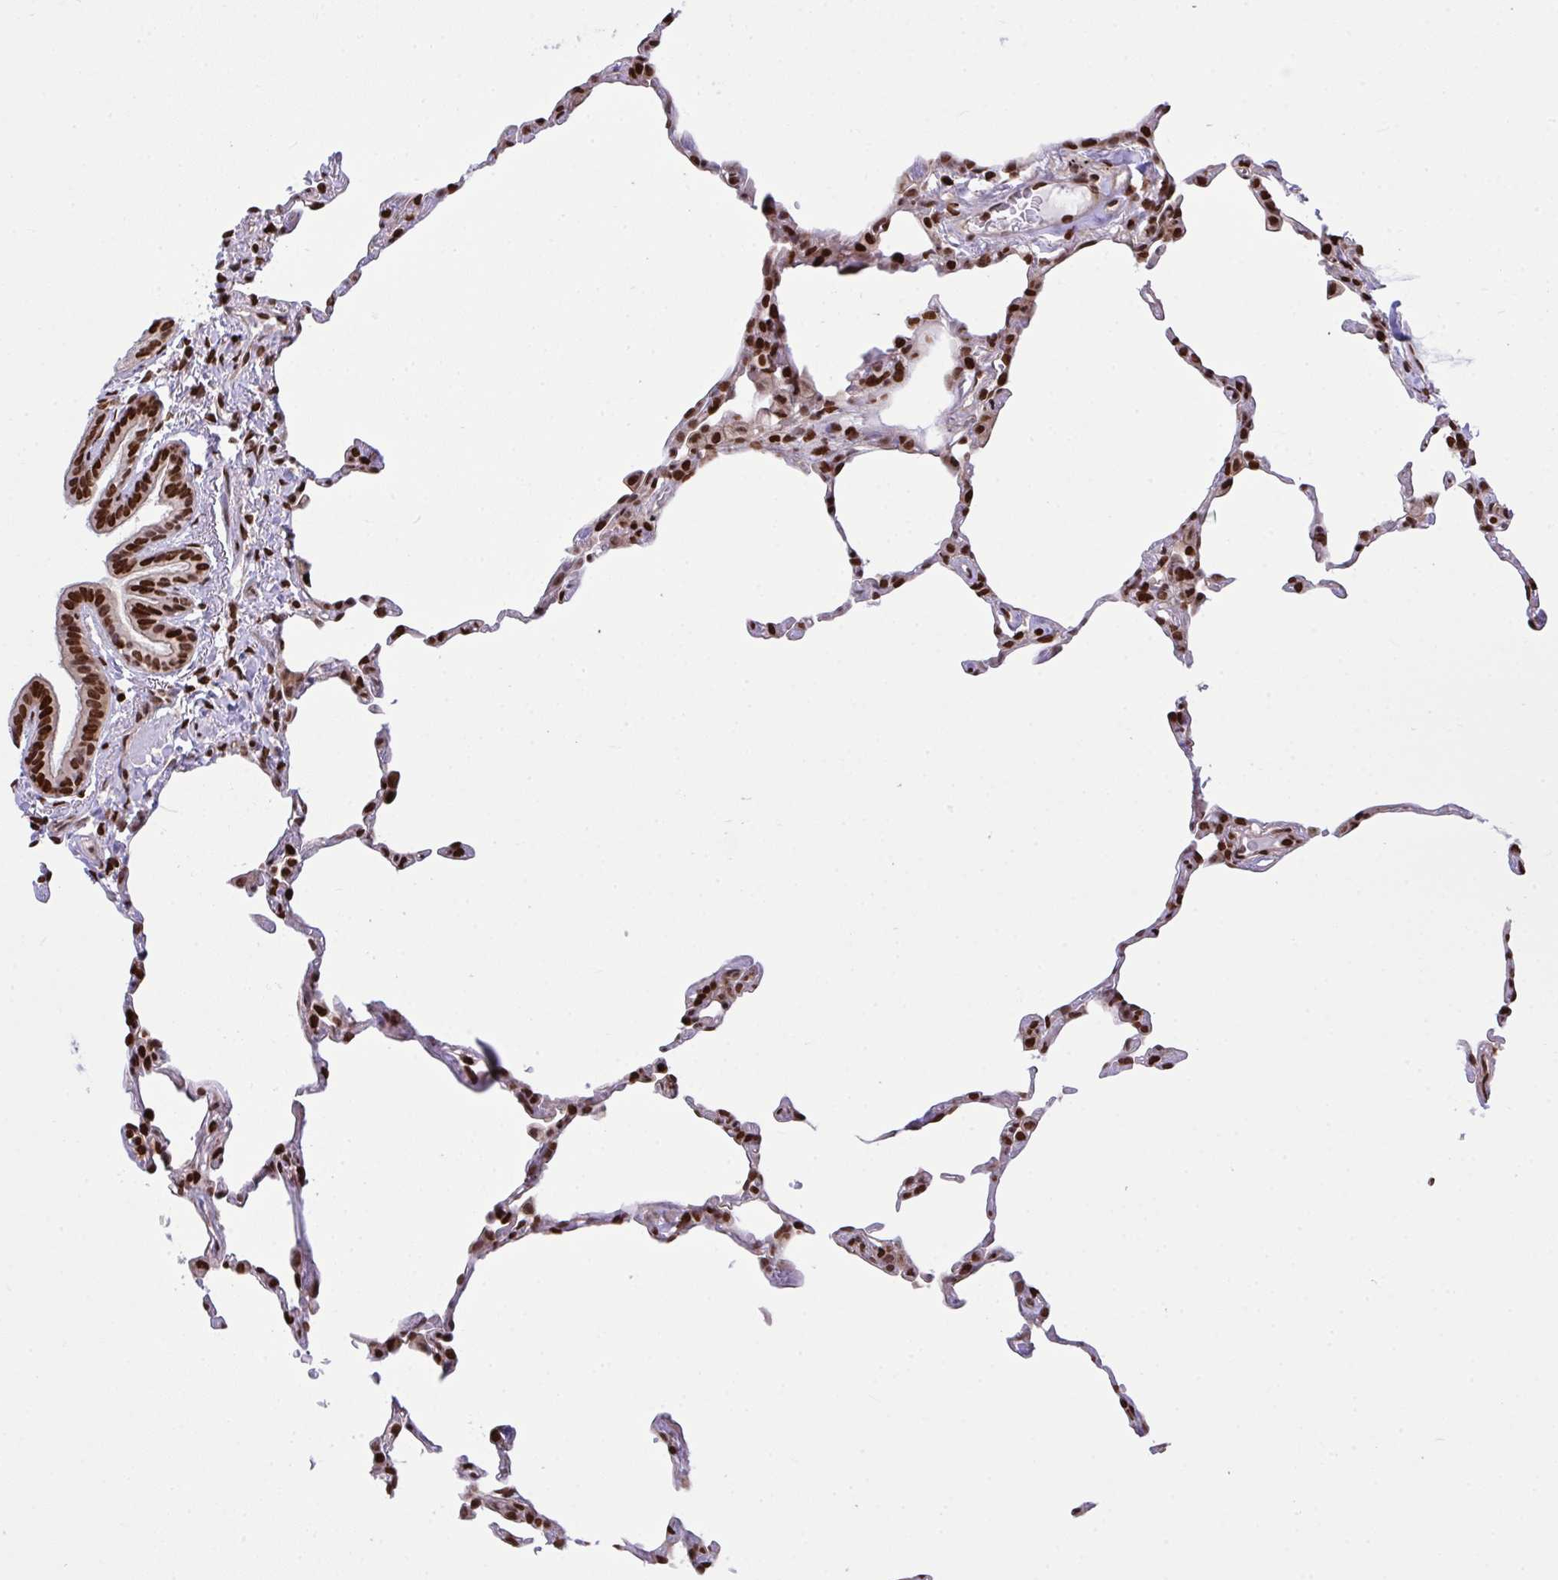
{"staining": {"intensity": "strong", "quantity": ">75%", "location": "nuclear"}, "tissue": "lung", "cell_type": "Alveolar cells", "image_type": "normal", "snomed": [{"axis": "morphology", "description": "Normal tissue, NOS"}, {"axis": "topography", "description": "Lung"}], "caption": "A high amount of strong nuclear staining is present in approximately >75% of alveolar cells in benign lung.", "gene": "RAPGEF5", "patient": {"sex": "female", "age": 57}}